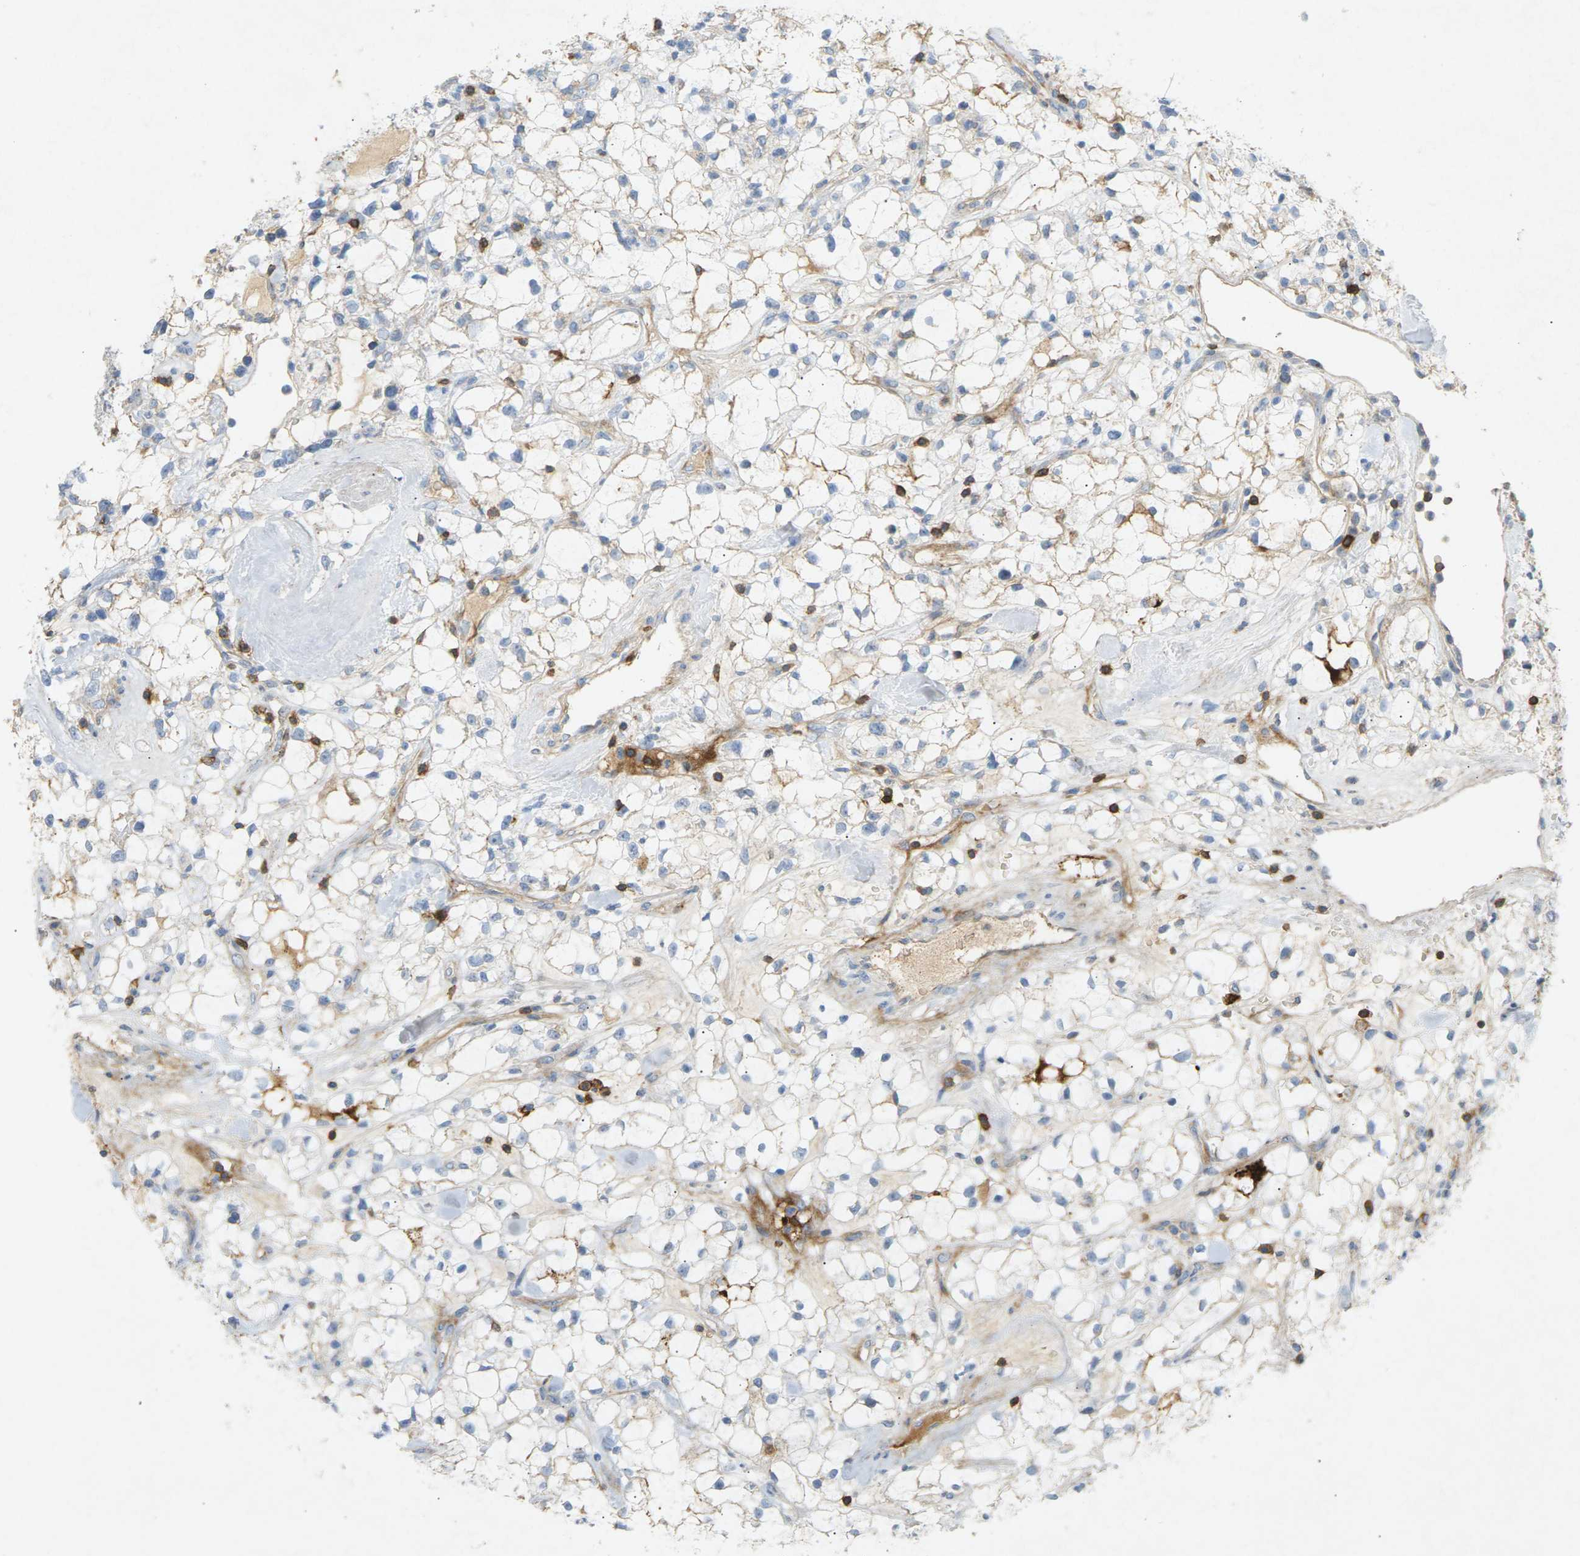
{"staining": {"intensity": "weak", "quantity": "<25%", "location": "cytoplasmic/membranous"}, "tissue": "renal cancer", "cell_type": "Tumor cells", "image_type": "cancer", "snomed": [{"axis": "morphology", "description": "Adenocarcinoma, NOS"}, {"axis": "topography", "description": "Kidney"}], "caption": "An immunohistochemistry image of renal cancer (adenocarcinoma) is shown. There is no staining in tumor cells of renal cancer (adenocarcinoma). The staining is performed using DAB brown chromogen with nuclei counter-stained in using hematoxylin.", "gene": "LIME1", "patient": {"sex": "female", "age": 60}}